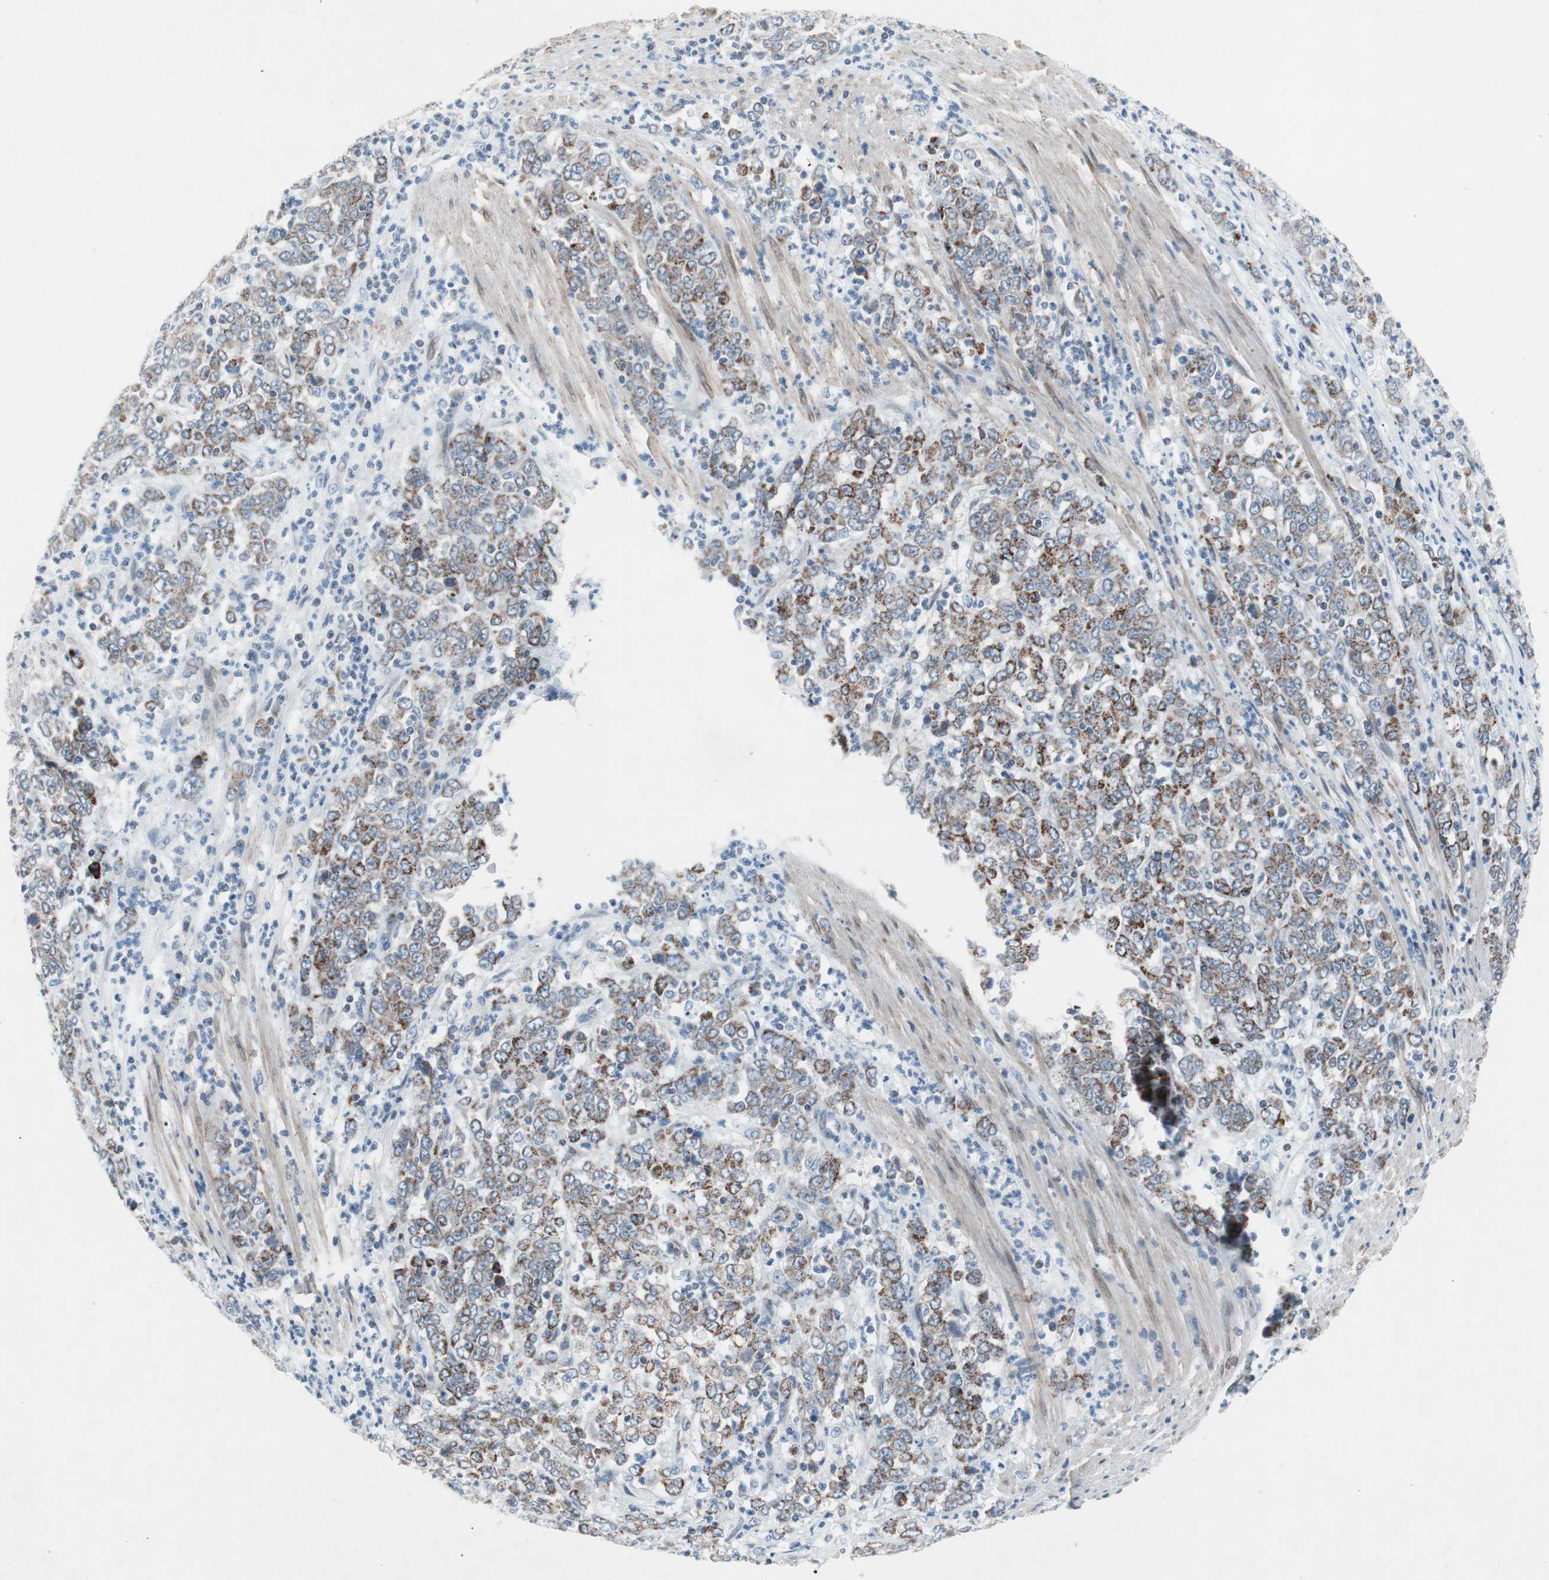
{"staining": {"intensity": "moderate", "quantity": ">75%", "location": "cytoplasmic/membranous"}, "tissue": "stomach cancer", "cell_type": "Tumor cells", "image_type": "cancer", "snomed": [{"axis": "morphology", "description": "Adenocarcinoma, NOS"}, {"axis": "topography", "description": "Stomach, lower"}], "caption": "Stomach cancer (adenocarcinoma) stained for a protein shows moderate cytoplasmic/membranous positivity in tumor cells.", "gene": "ARNT2", "patient": {"sex": "female", "age": 71}}